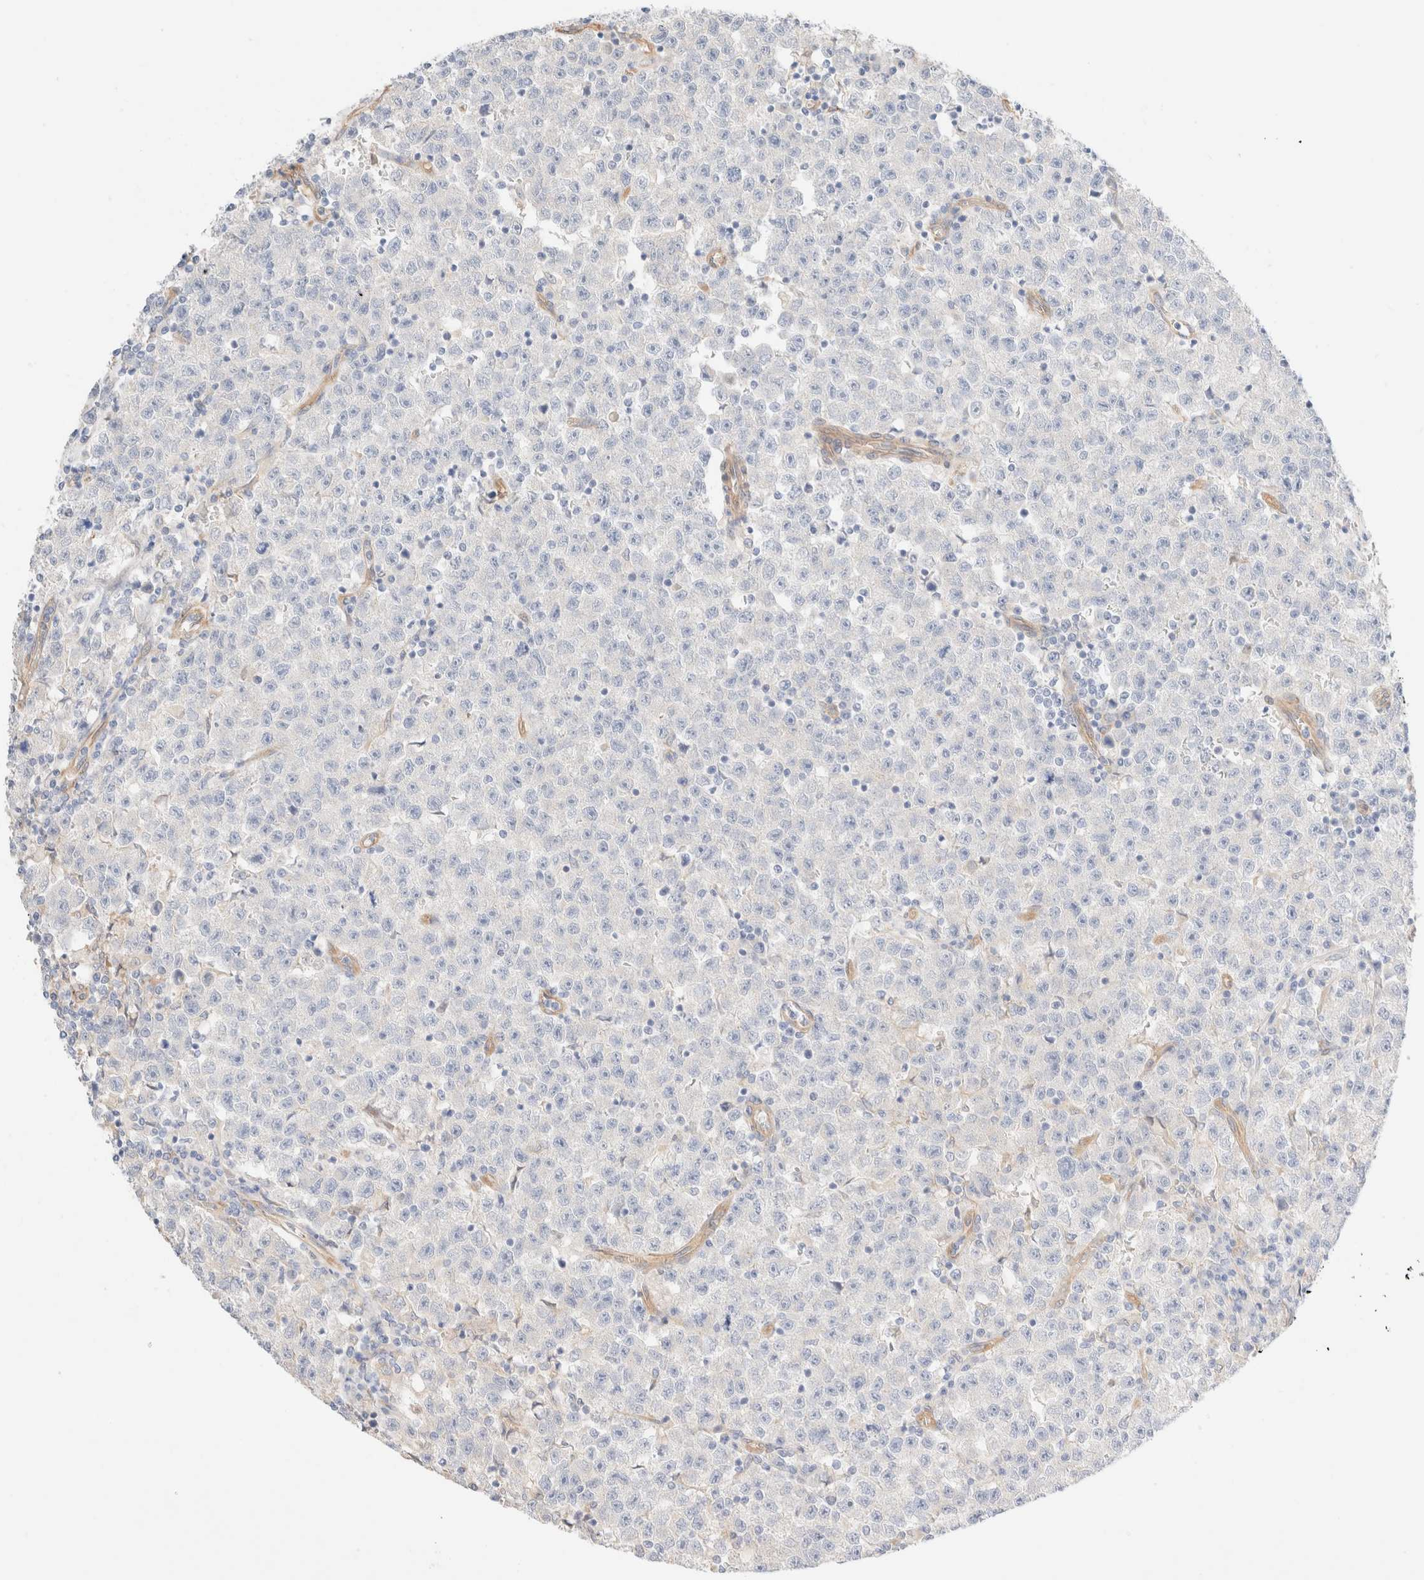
{"staining": {"intensity": "negative", "quantity": "none", "location": "none"}, "tissue": "testis cancer", "cell_type": "Tumor cells", "image_type": "cancer", "snomed": [{"axis": "morphology", "description": "Seminoma, NOS"}, {"axis": "topography", "description": "Testis"}], "caption": "An IHC image of testis cancer is shown. There is no staining in tumor cells of testis cancer. Brightfield microscopy of immunohistochemistry stained with DAB (3,3'-diaminobenzidine) (brown) and hematoxylin (blue), captured at high magnification.", "gene": "NIBAN2", "patient": {"sex": "male", "age": 22}}